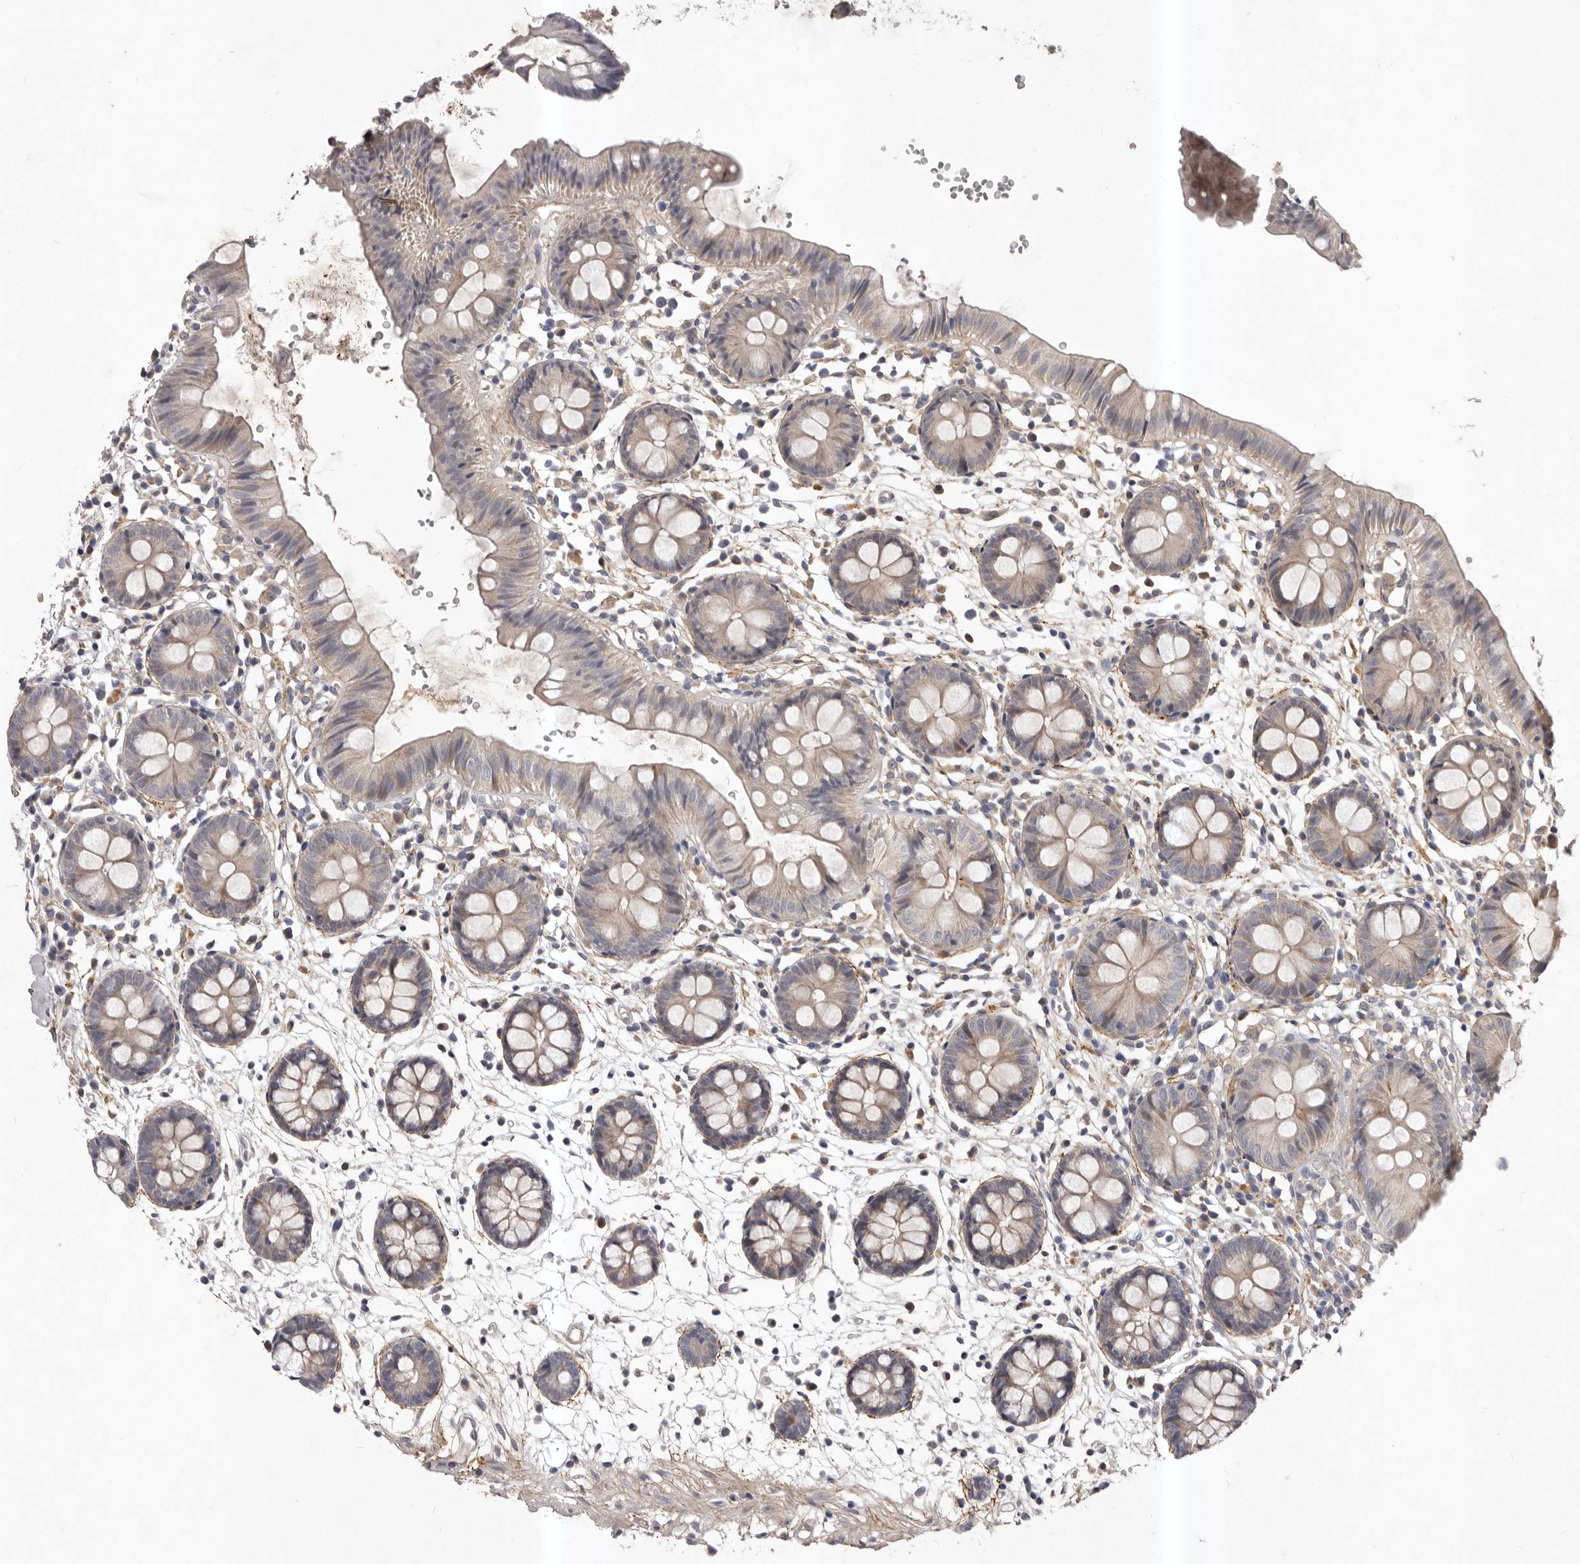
{"staining": {"intensity": "weak", "quantity": ">75%", "location": "cytoplasmic/membranous"}, "tissue": "colon", "cell_type": "Endothelial cells", "image_type": "normal", "snomed": [{"axis": "morphology", "description": "Normal tissue, NOS"}, {"axis": "topography", "description": "Colon"}], "caption": "Normal colon reveals weak cytoplasmic/membranous staining in about >75% of endothelial cells.", "gene": "HBS1L", "patient": {"sex": "male", "age": 56}}